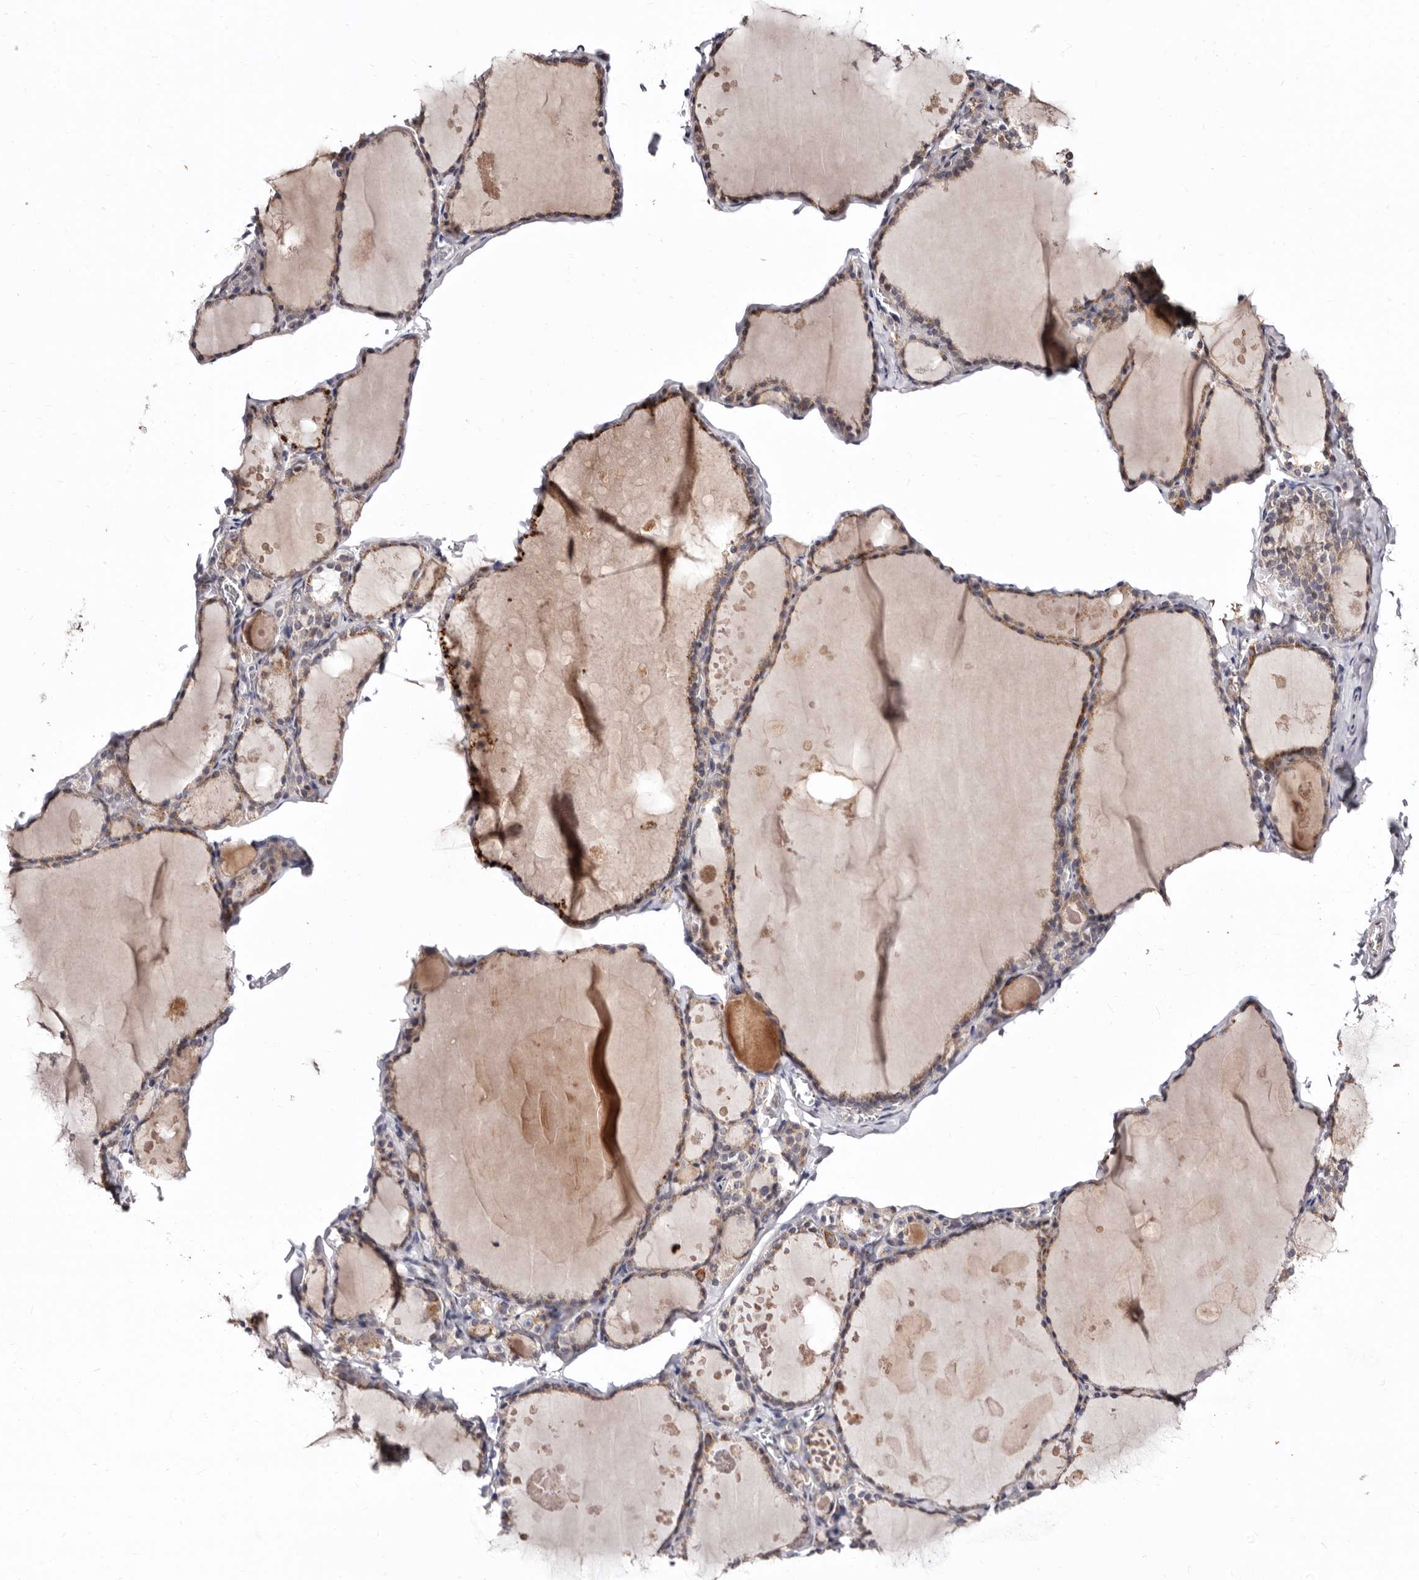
{"staining": {"intensity": "weak", "quantity": "25%-75%", "location": "cytoplasmic/membranous"}, "tissue": "thyroid gland", "cell_type": "Glandular cells", "image_type": "normal", "snomed": [{"axis": "morphology", "description": "Normal tissue, NOS"}, {"axis": "topography", "description": "Thyroid gland"}], "caption": "Glandular cells demonstrate low levels of weak cytoplasmic/membranous staining in about 25%-75% of cells in unremarkable human thyroid gland. (DAB = brown stain, brightfield microscopy at high magnification).", "gene": "CDCA8", "patient": {"sex": "male", "age": 56}}